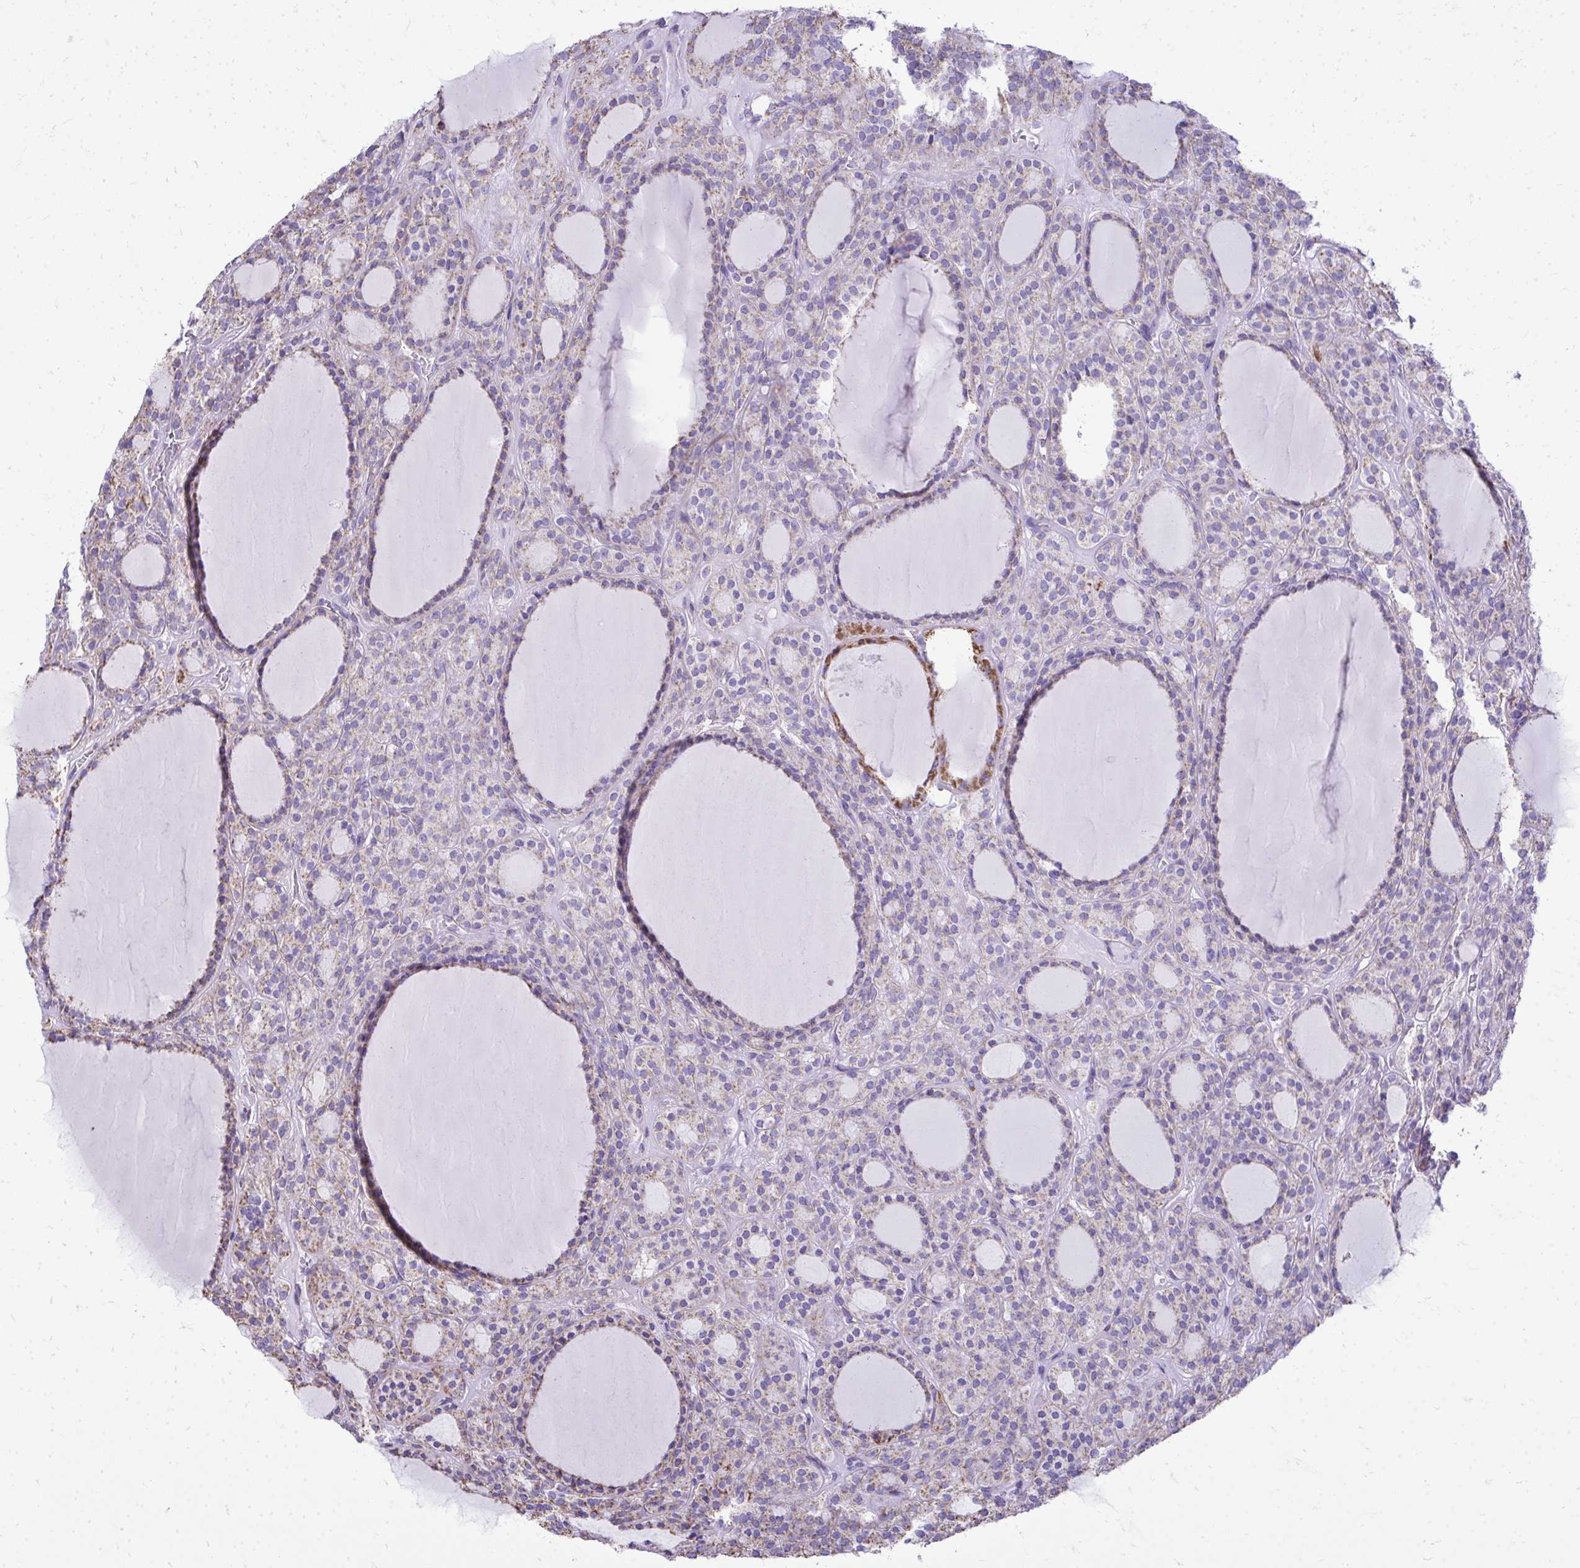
{"staining": {"intensity": "weak", "quantity": "25%-75%", "location": "cytoplasmic/membranous"}, "tissue": "thyroid cancer", "cell_type": "Tumor cells", "image_type": "cancer", "snomed": [{"axis": "morphology", "description": "Follicular adenoma carcinoma, NOS"}, {"axis": "topography", "description": "Thyroid gland"}], "caption": "Thyroid cancer (follicular adenoma carcinoma) was stained to show a protein in brown. There is low levels of weak cytoplasmic/membranous staining in approximately 25%-75% of tumor cells.", "gene": "MPZL2", "patient": {"sex": "female", "age": 63}}